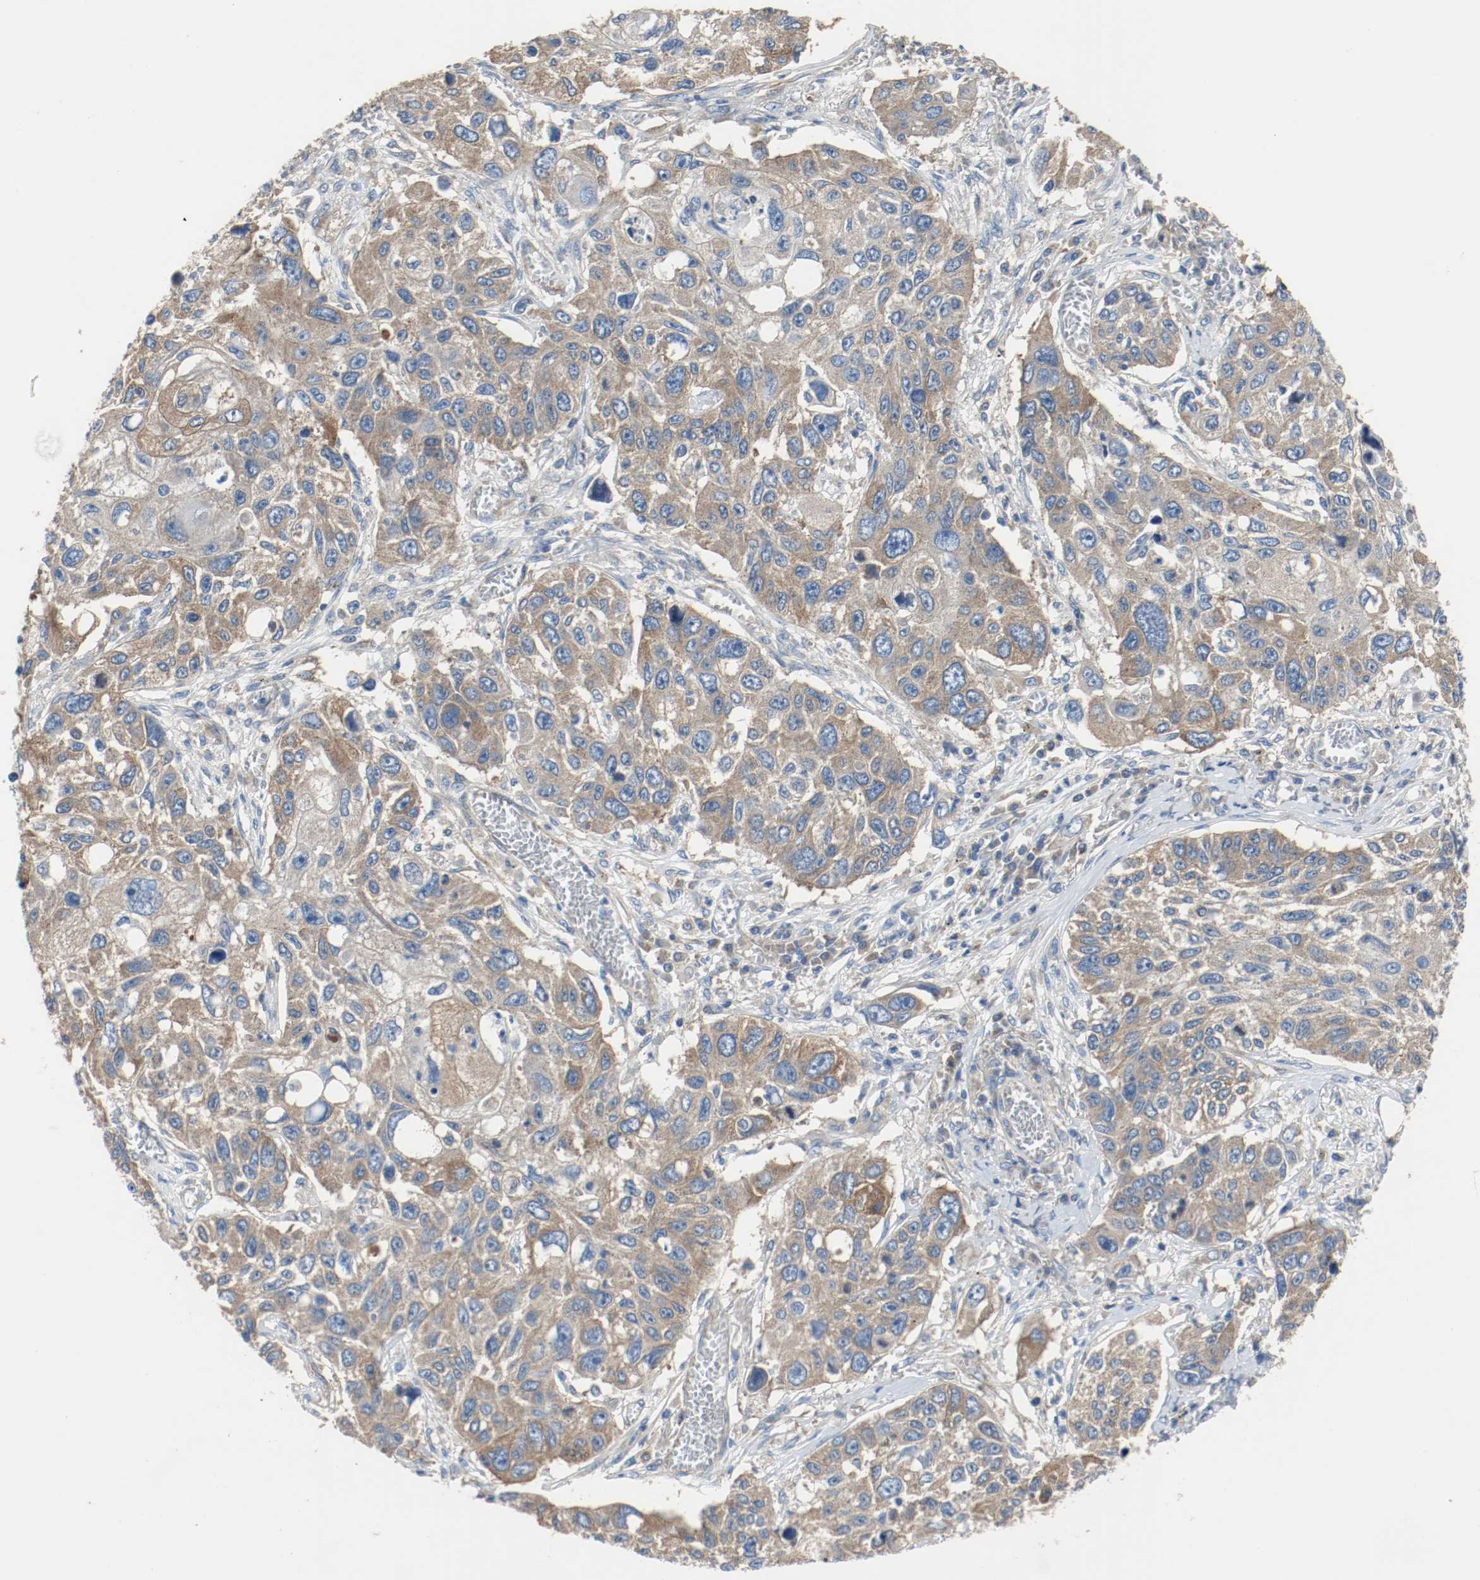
{"staining": {"intensity": "weak", "quantity": ">75%", "location": "cytoplasmic/membranous"}, "tissue": "lung cancer", "cell_type": "Tumor cells", "image_type": "cancer", "snomed": [{"axis": "morphology", "description": "Squamous cell carcinoma, NOS"}, {"axis": "topography", "description": "Lung"}], "caption": "Lung cancer (squamous cell carcinoma) stained with immunohistochemistry demonstrates weak cytoplasmic/membranous positivity in about >75% of tumor cells.", "gene": "TUBA3D", "patient": {"sex": "male", "age": 71}}